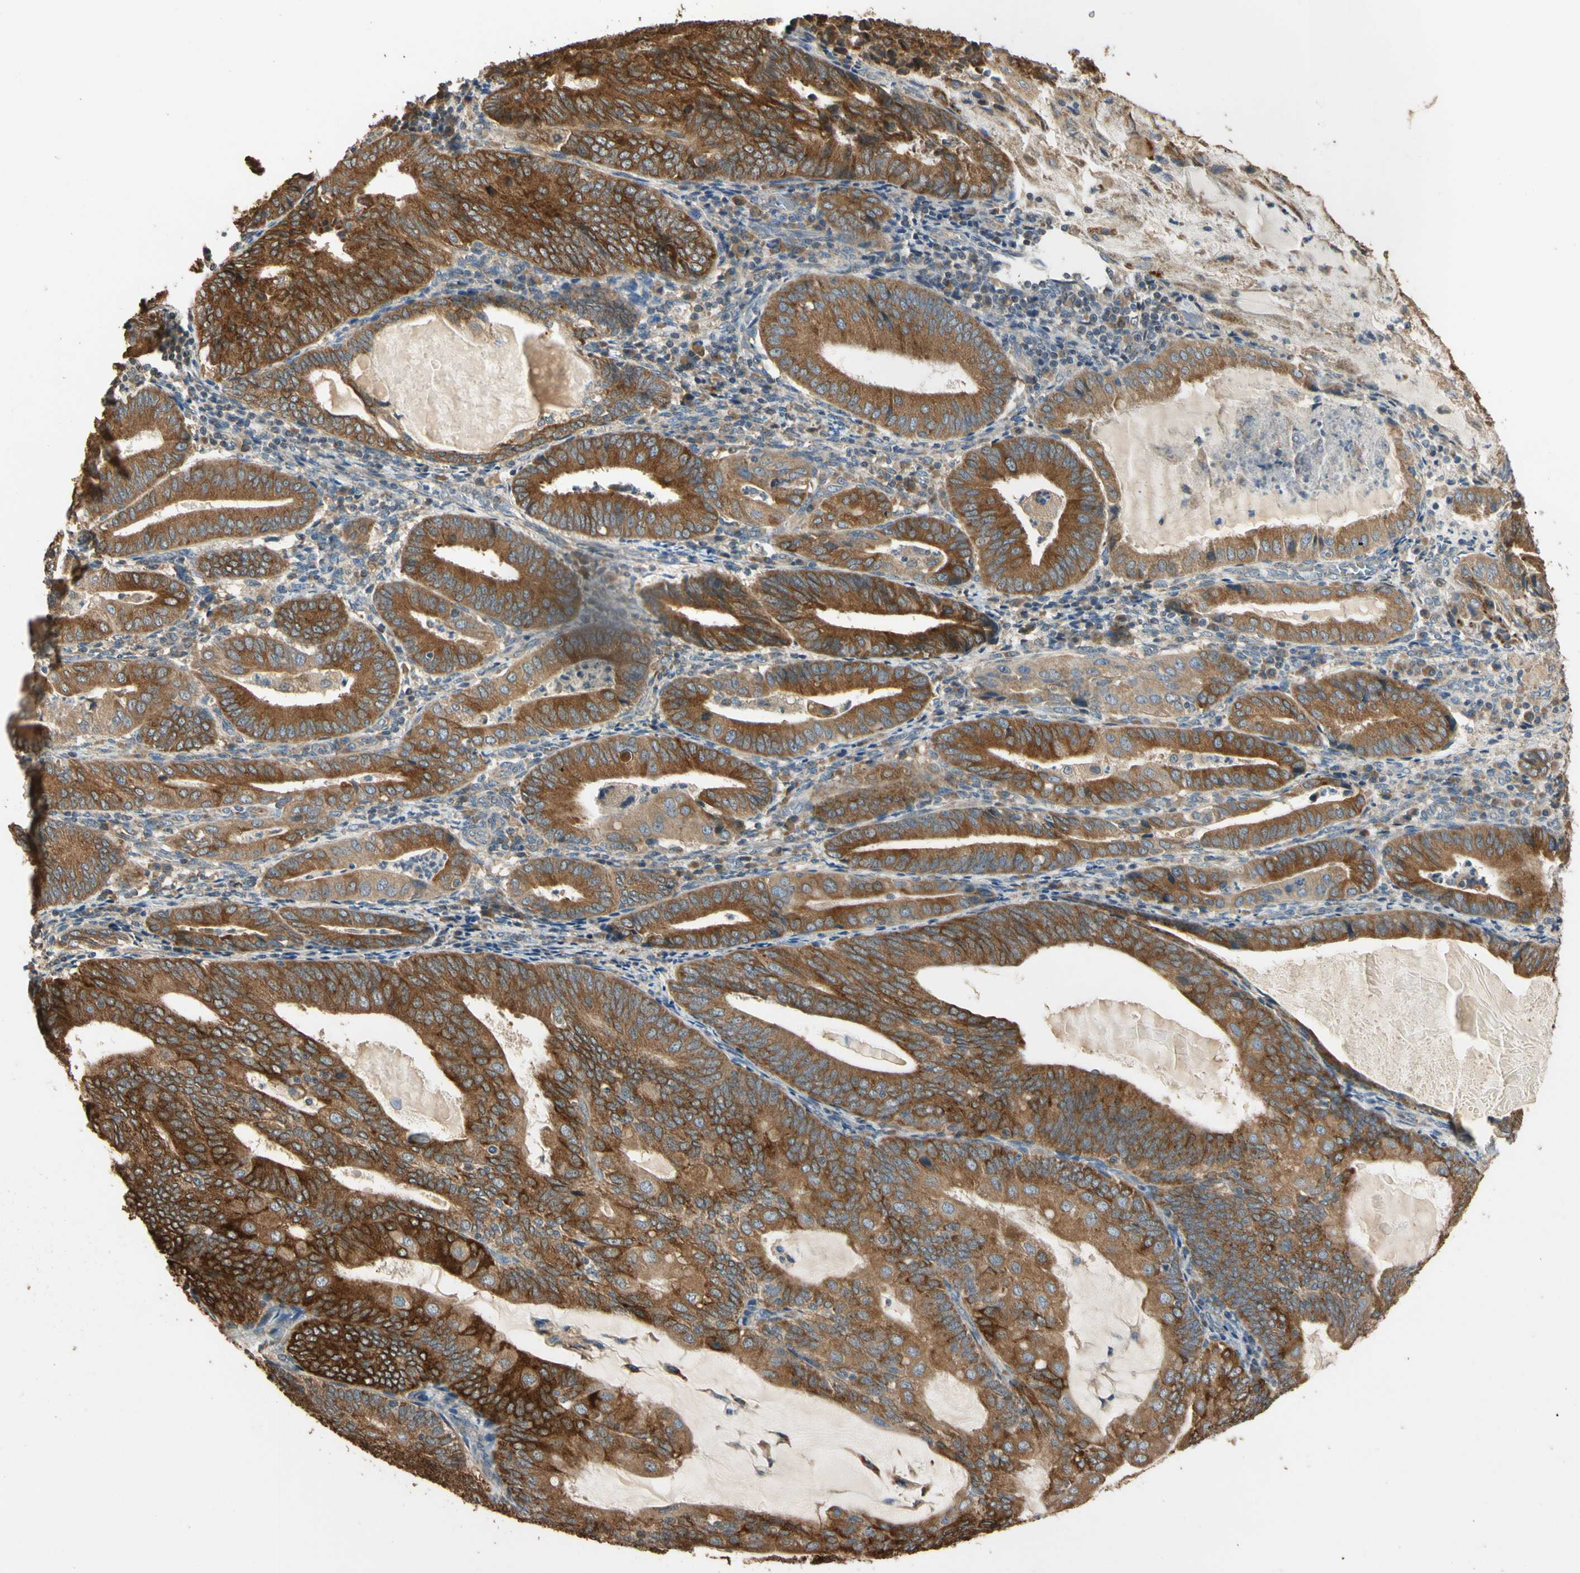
{"staining": {"intensity": "strong", "quantity": ">75%", "location": "cytoplasmic/membranous"}, "tissue": "endometrial cancer", "cell_type": "Tumor cells", "image_type": "cancer", "snomed": [{"axis": "morphology", "description": "Adenocarcinoma, NOS"}, {"axis": "topography", "description": "Endometrium"}], "caption": "This histopathology image reveals endometrial cancer stained with immunohistochemistry (IHC) to label a protein in brown. The cytoplasmic/membranous of tumor cells show strong positivity for the protein. Nuclei are counter-stained blue.", "gene": "STX18", "patient": {"sex": "female", "age": 81}}